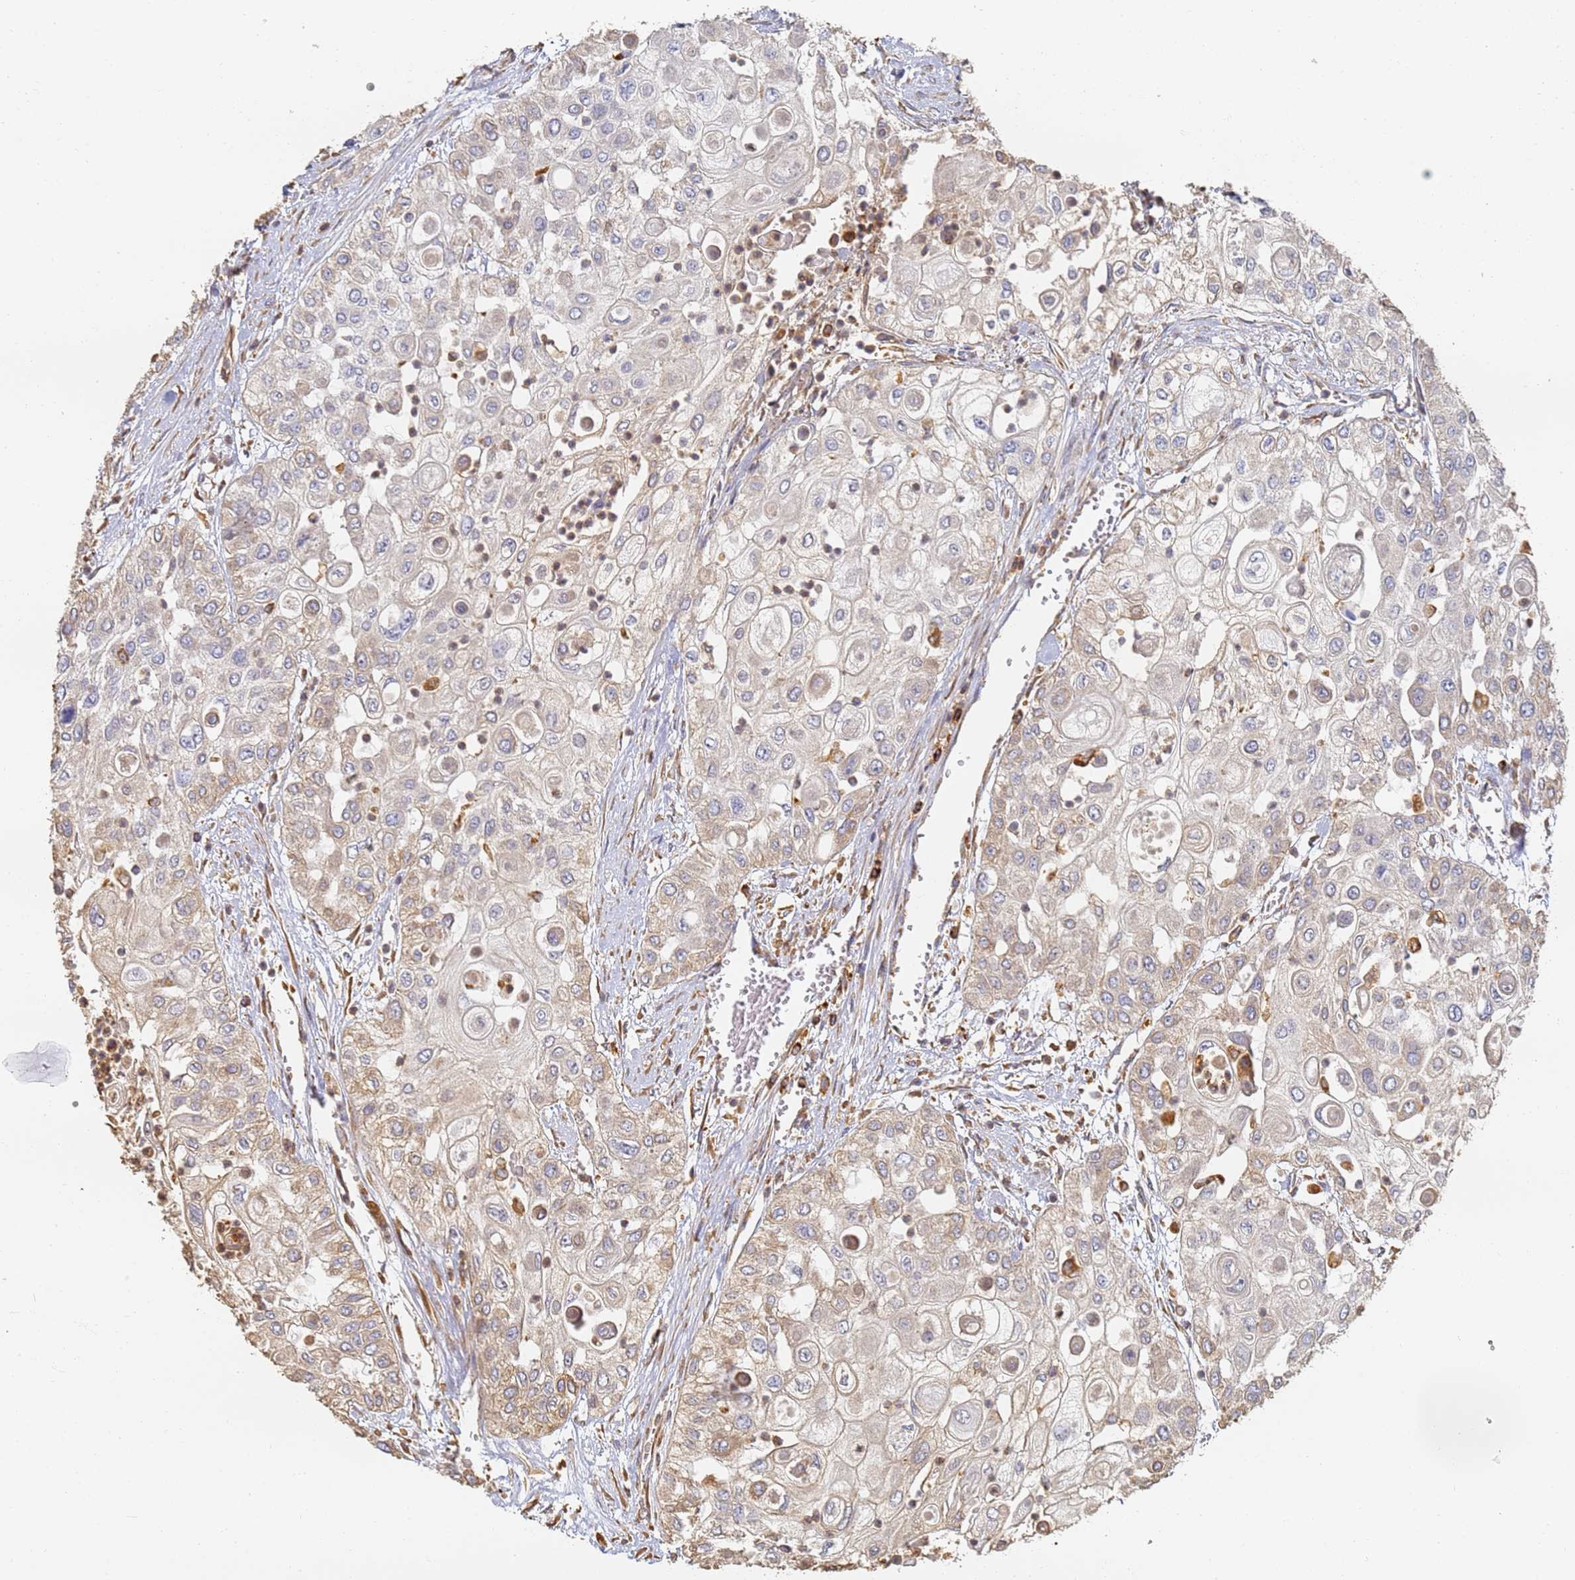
{"staining": {"intensity": "weak", "quantity": "<25%", "location": "cytoplasmic/membranous"}, "tissue": "urothelial cancer", "cell_type": "Tumor cells", "image_type": "cancer", "snomed": [{"axis": "morphology", "description": "Urothelial carcinoma, High grade"}, {"axis": "topography", "description": "Urinary bladder"}], "caption": "IHC image of high-grade urothelial carcinoma stained for a protein (brown), which displays no positivity in tumor cells.", "gene": "BIN2", "patient": {"sex": "female", "age": 79}}